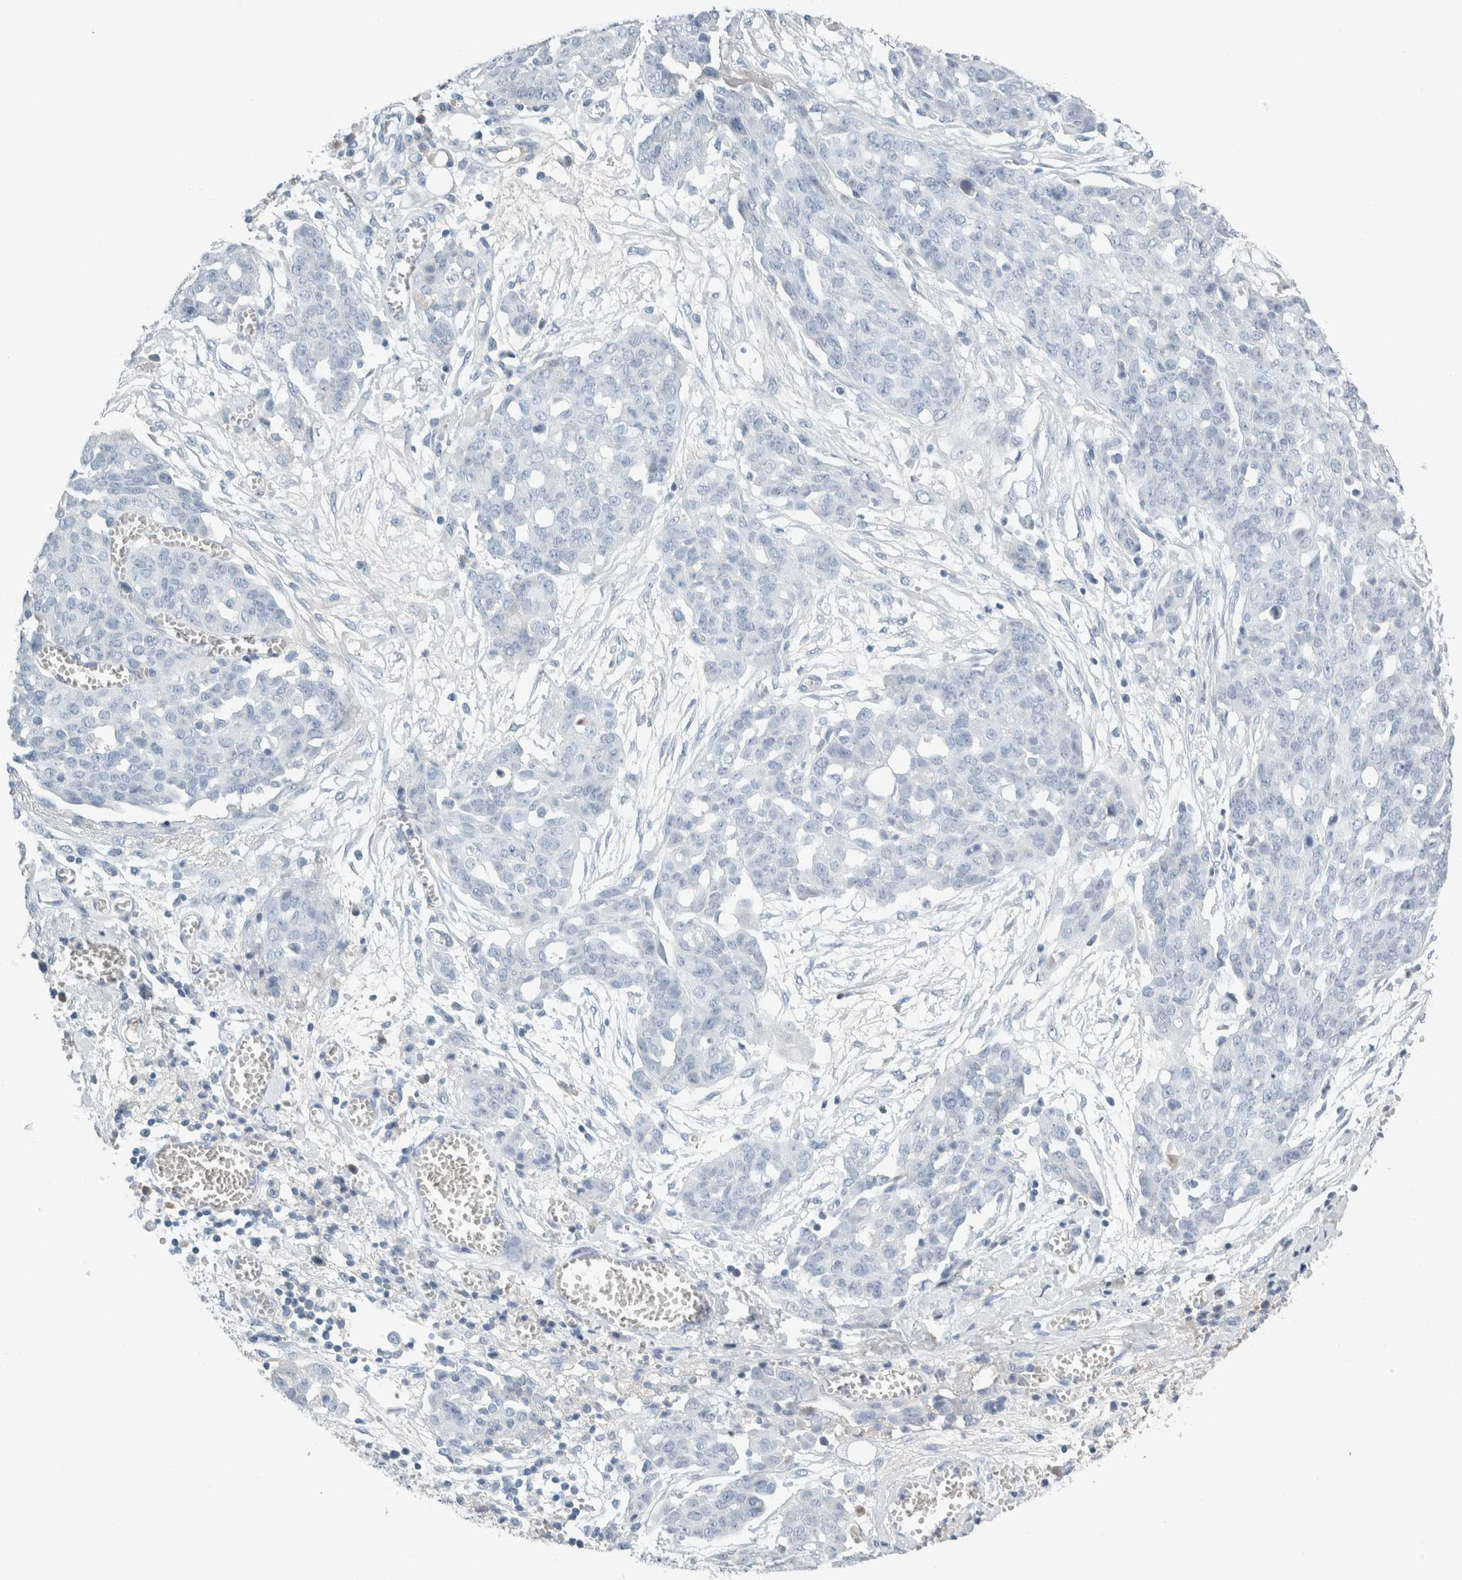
{"staining": {"intensity": "negative", "quantity": "none", "location": "none"}, "tissue": "ovarian cancer", "cell_type": "Tumor cells", "image_type": "cancer", "snomed": [{"axis": "morphology", "description": "Cystadenocarcinoma, serous, NOS"}, {"axis": "topography", "description": "Soft tissue"}, {"axis": "topography", "description": "Ovary"}], "caption": "Micrograph shows no protein expression in tumor cells of serous cystadenocarcinoma (ovarian) tissue.", "gene": "TSPAN8", "patient": {"sex": "female", "age": 57}}